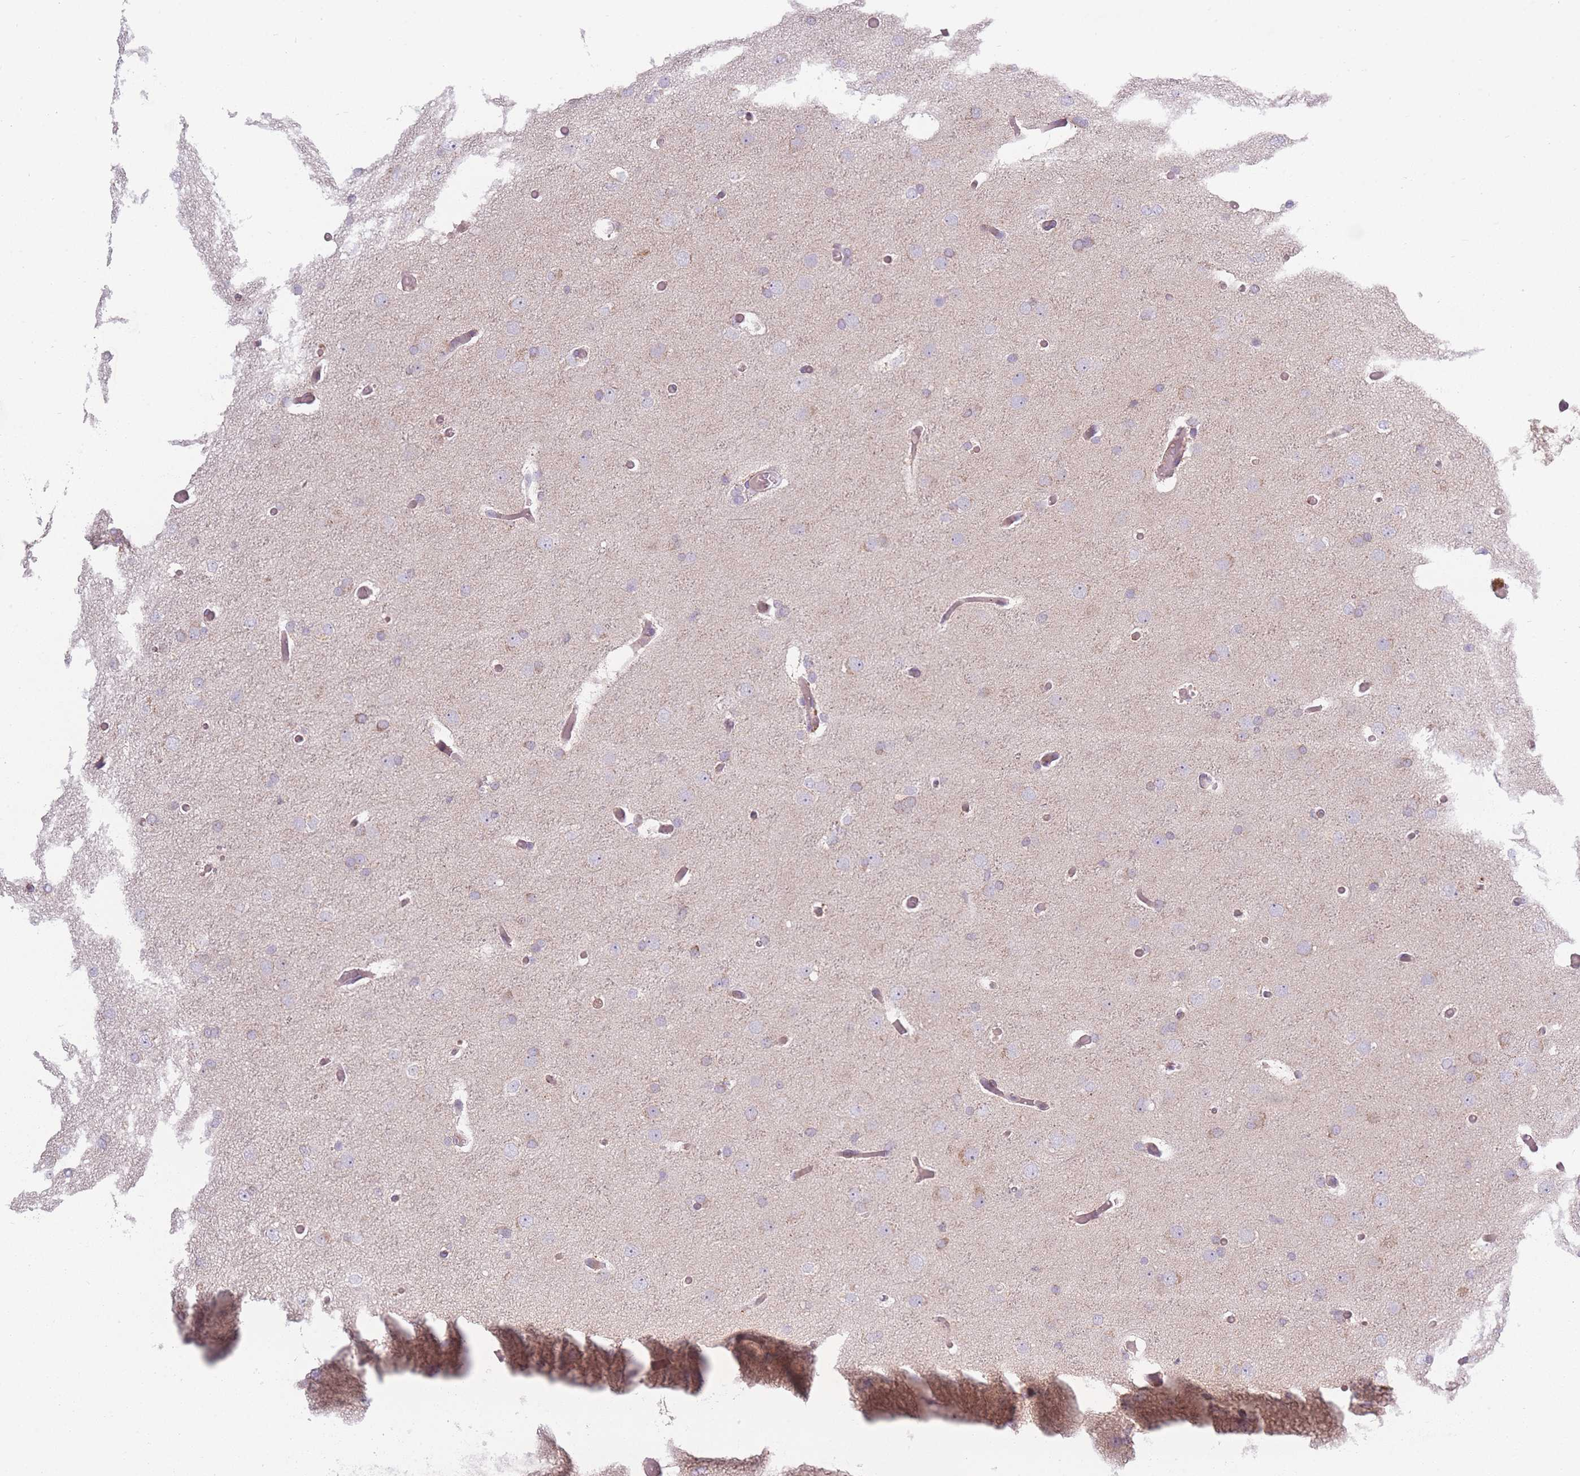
{"staining": {"intensity": "negative", "quantity": "none", "location": "none"}, "tissue": "glioma", "cell_type": "Tumor cells", "image_type": "cancer", "snomed": [{"axis": "morphology", "description": "Glioma, malignant, High grade"}, {"axis": "topography", "description": "Cerebral cortex"}], "caption": "There is no significant expression in tumor cells of malignant glioma (high-grade). (Brightfield microscopy of DAB (3,3'-diaminobenzidine) immunohistochemistry at high magnification).", "gene": "PEX11B", "patient": {"sex": "female", "age": 36}}